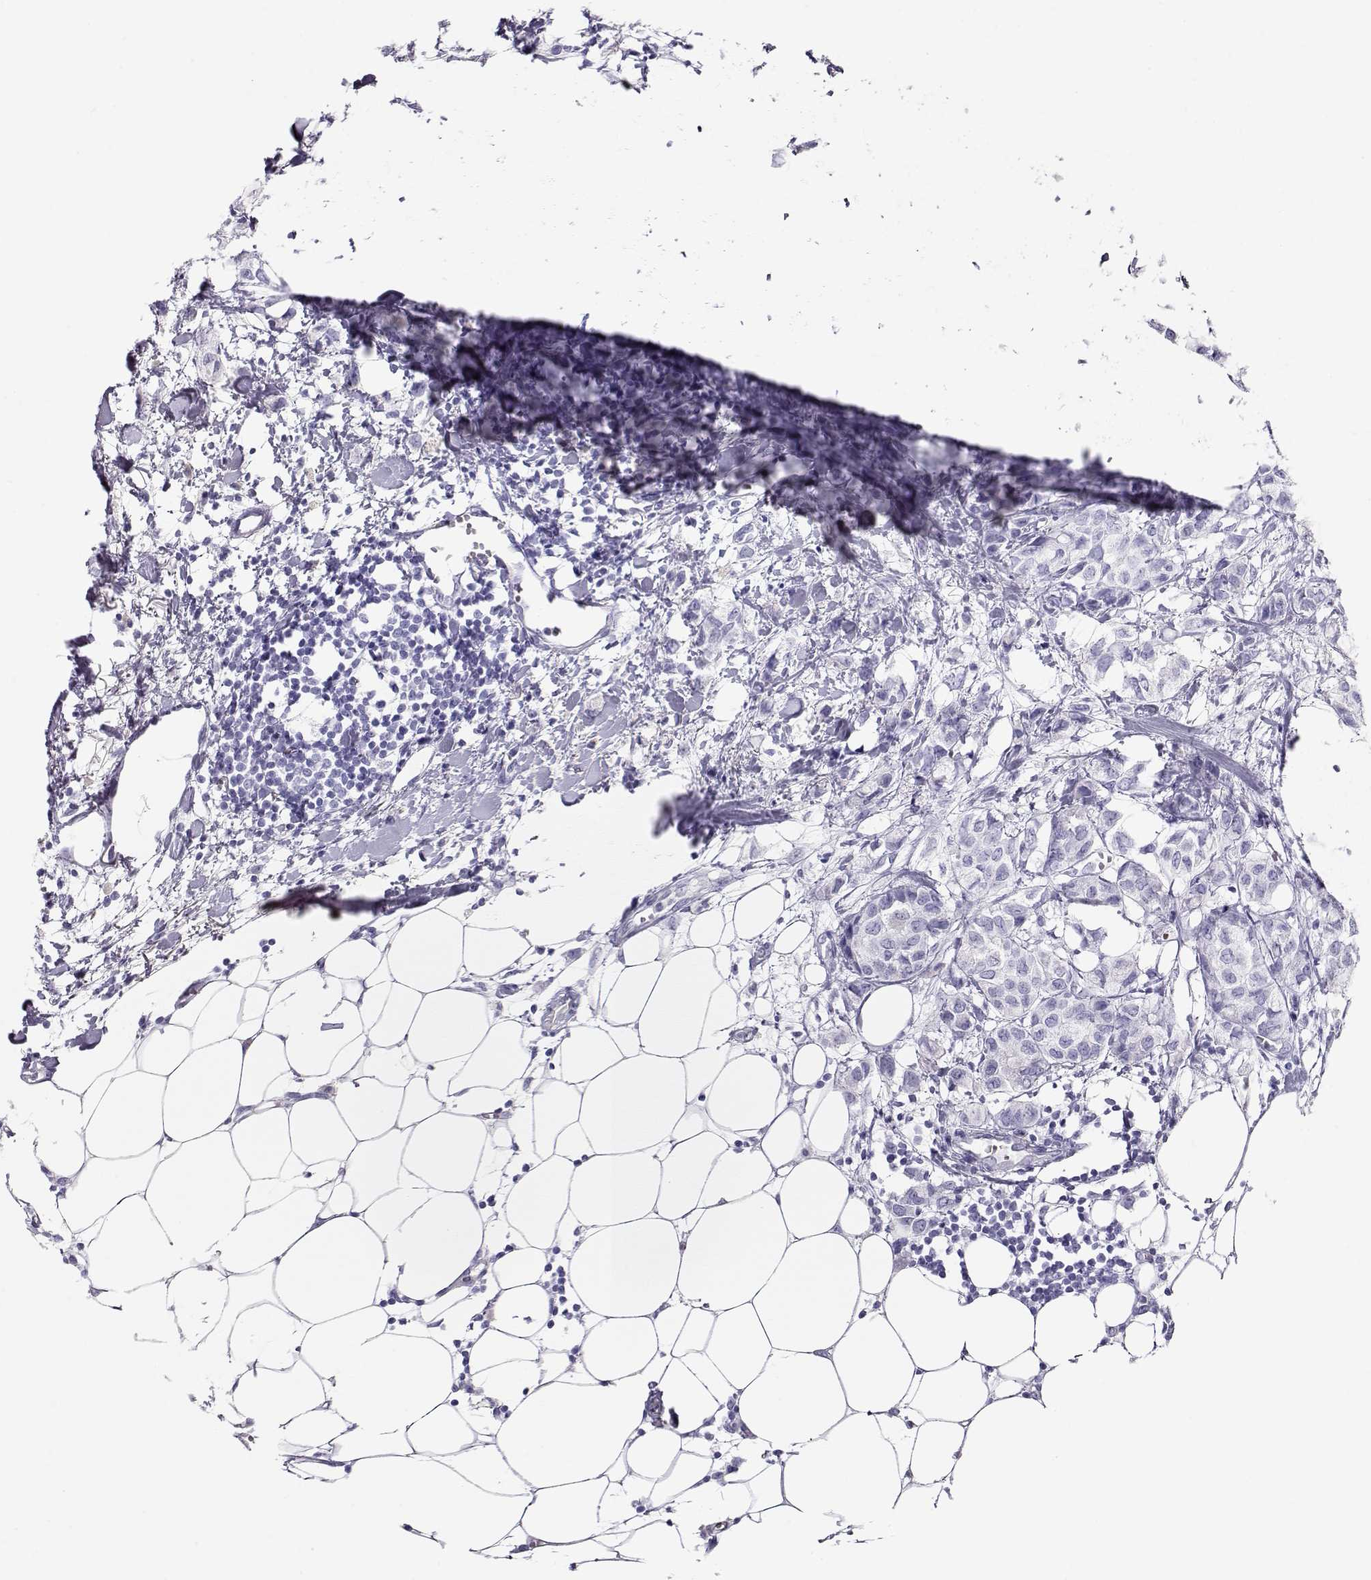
{"staining": {"intensity": "negative", "quantity": "none", "location": "none"}, "tissue": "breast cancer", "cell_type": "Tumor cells", "image_type": "cancer", "snomed": [{"axis": "morphology", "description": "Duct carcinoma"}, {"axis": "topography", "description": "Breast"}], "caption": "Immunohistochemistry (IHC) micrograph of human intraductal carcinoma (breast) stained for a protein (brown), which displays no expression in tumor cells.", "gene": "CRX", "patient": {"sex": "female", "age": 85}}